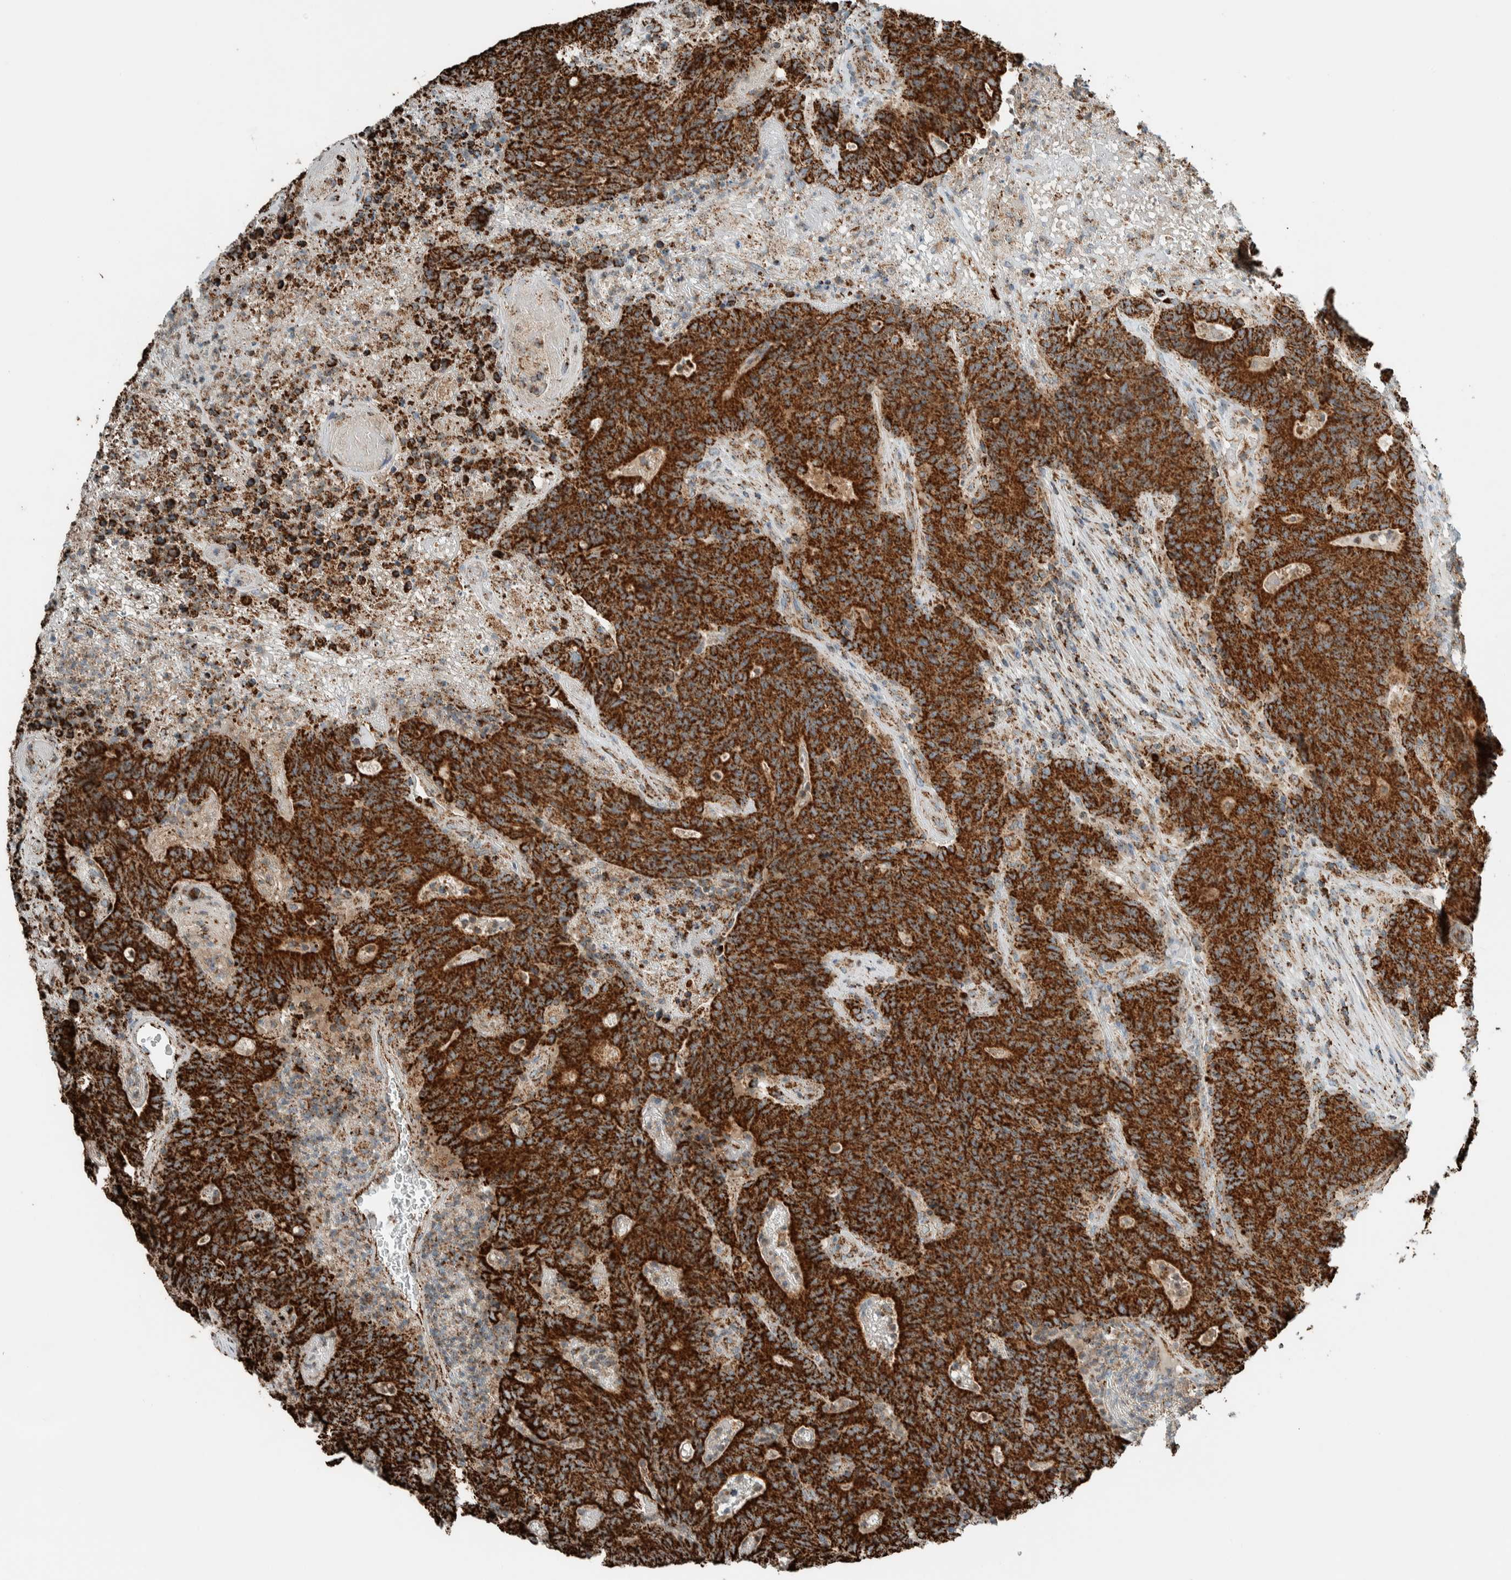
{"staining": {"intensity": "strong", "quantity": ">75%", "location": "cytoplasmic/membranous"}, "tissue": "colorectal cancer", "cell_type": "Tumor cells", "image_type": "cancer", "snomed": [{"axis": "morphology", "description": "Normal tissue, NOS"}, {"axis": "morphology", "description": "Adenocarcinoma, NOS"}, {"axis": "topography", "description": "Colon"}], "caption": "DAB immunohistochemical staining of colorectal adenocarcinoma exhibits strong cytoplasmic/membranous protein staining in approximately >75% of tumor cells.", "gene": "ZNF454", "patient": {"sex": "female", "age": 75}}